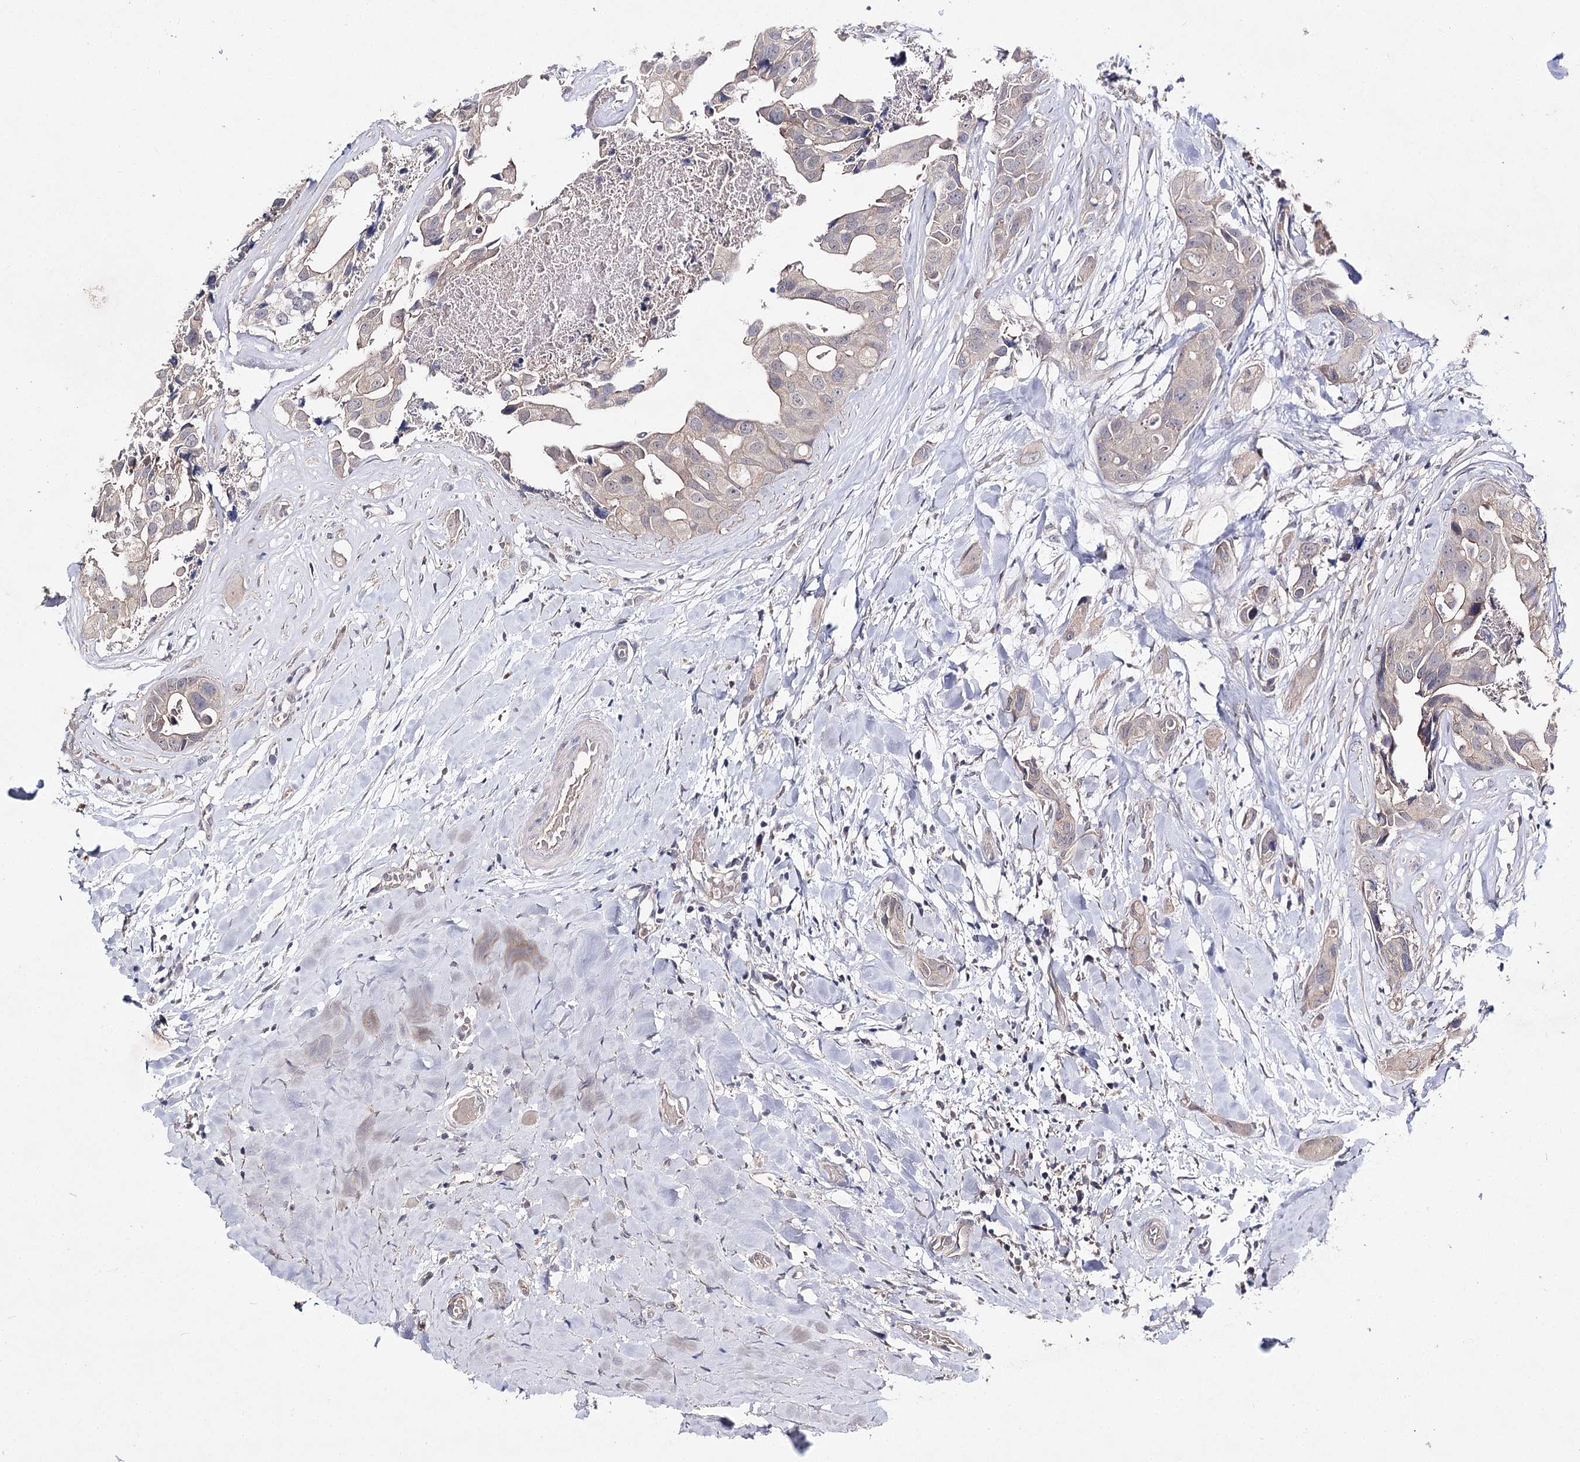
{"staining": {"intensity": "negative", "quantity": "none", "location": "none"}, "tissue": "head and neck cancer", "cell_type": "Tumor cells", "image_type": "cancer", "snomed": [{"axis": "morphology", "description": "Adenocarcinoma, NOS"}, {"axis": "morphology", "description": "Adenocarcinoma, metastatic, NOS"}, {"axis": "topography", "description": "Head-Neck"}], "caption": "Human head and neck cancer (metastatic adenocarcinoma) stained for a protein using immunohistochemistry (IHC) demonstrates no positivity in tumor cells.", "gene": "AURKC", "patient": {"sex": "male", "age": 75}}